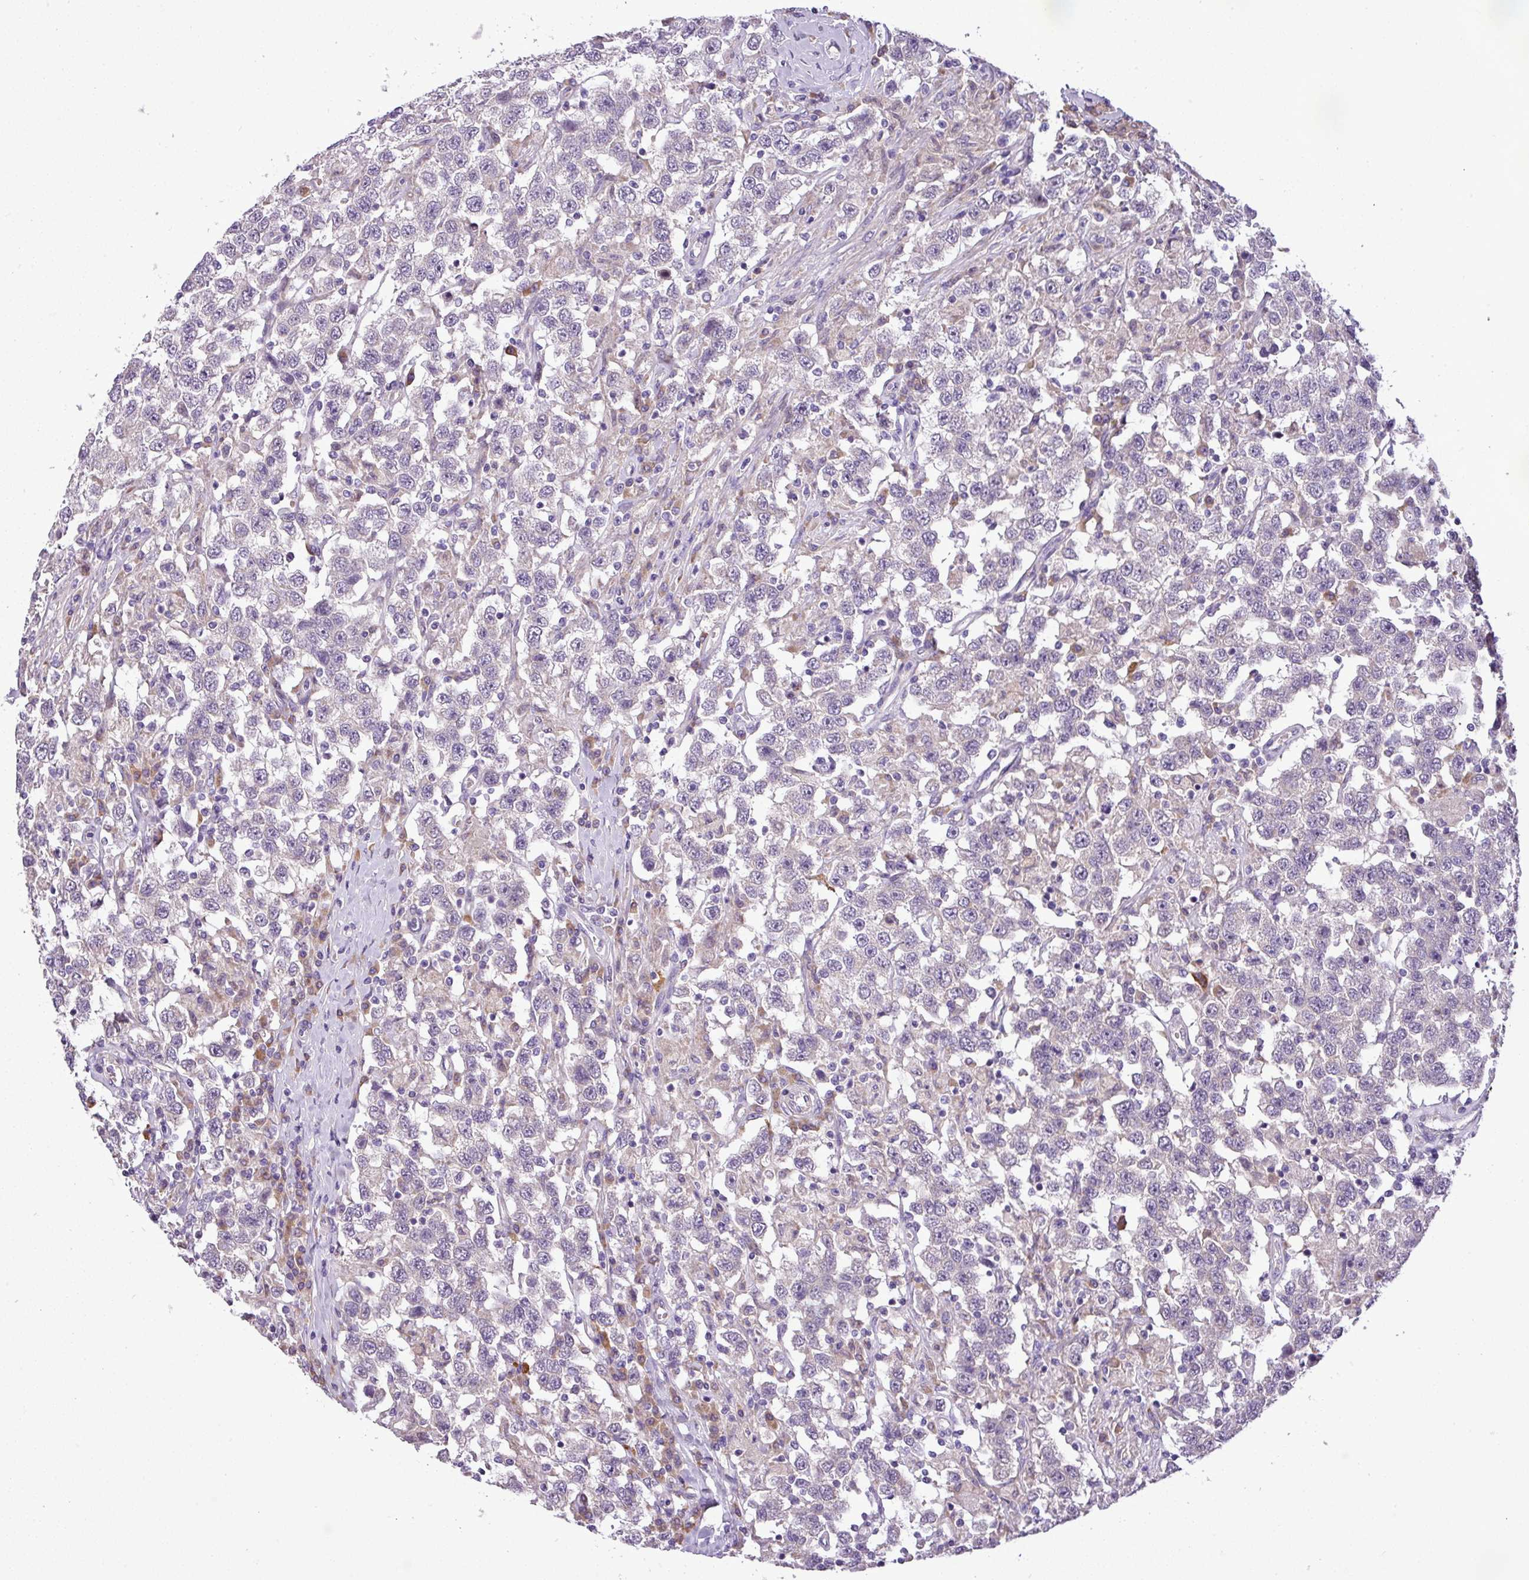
{"staining": {"intensity": "negative", "quantity": "none", "location": "none"}, "tissue": "testis cancer", "cell_type": "Tumor cells", "image_type": "cancer", "snomed": [{"axis": "morphology", "description": "Seminoma, NOS"}, {"axis": "topography", "description": "Testis"}], "caption": "IHC of testis seminoma reveals no positivity in tumor cells.", "gene": "MOCS3", "patient": {"sex": "male", "age": 41}}